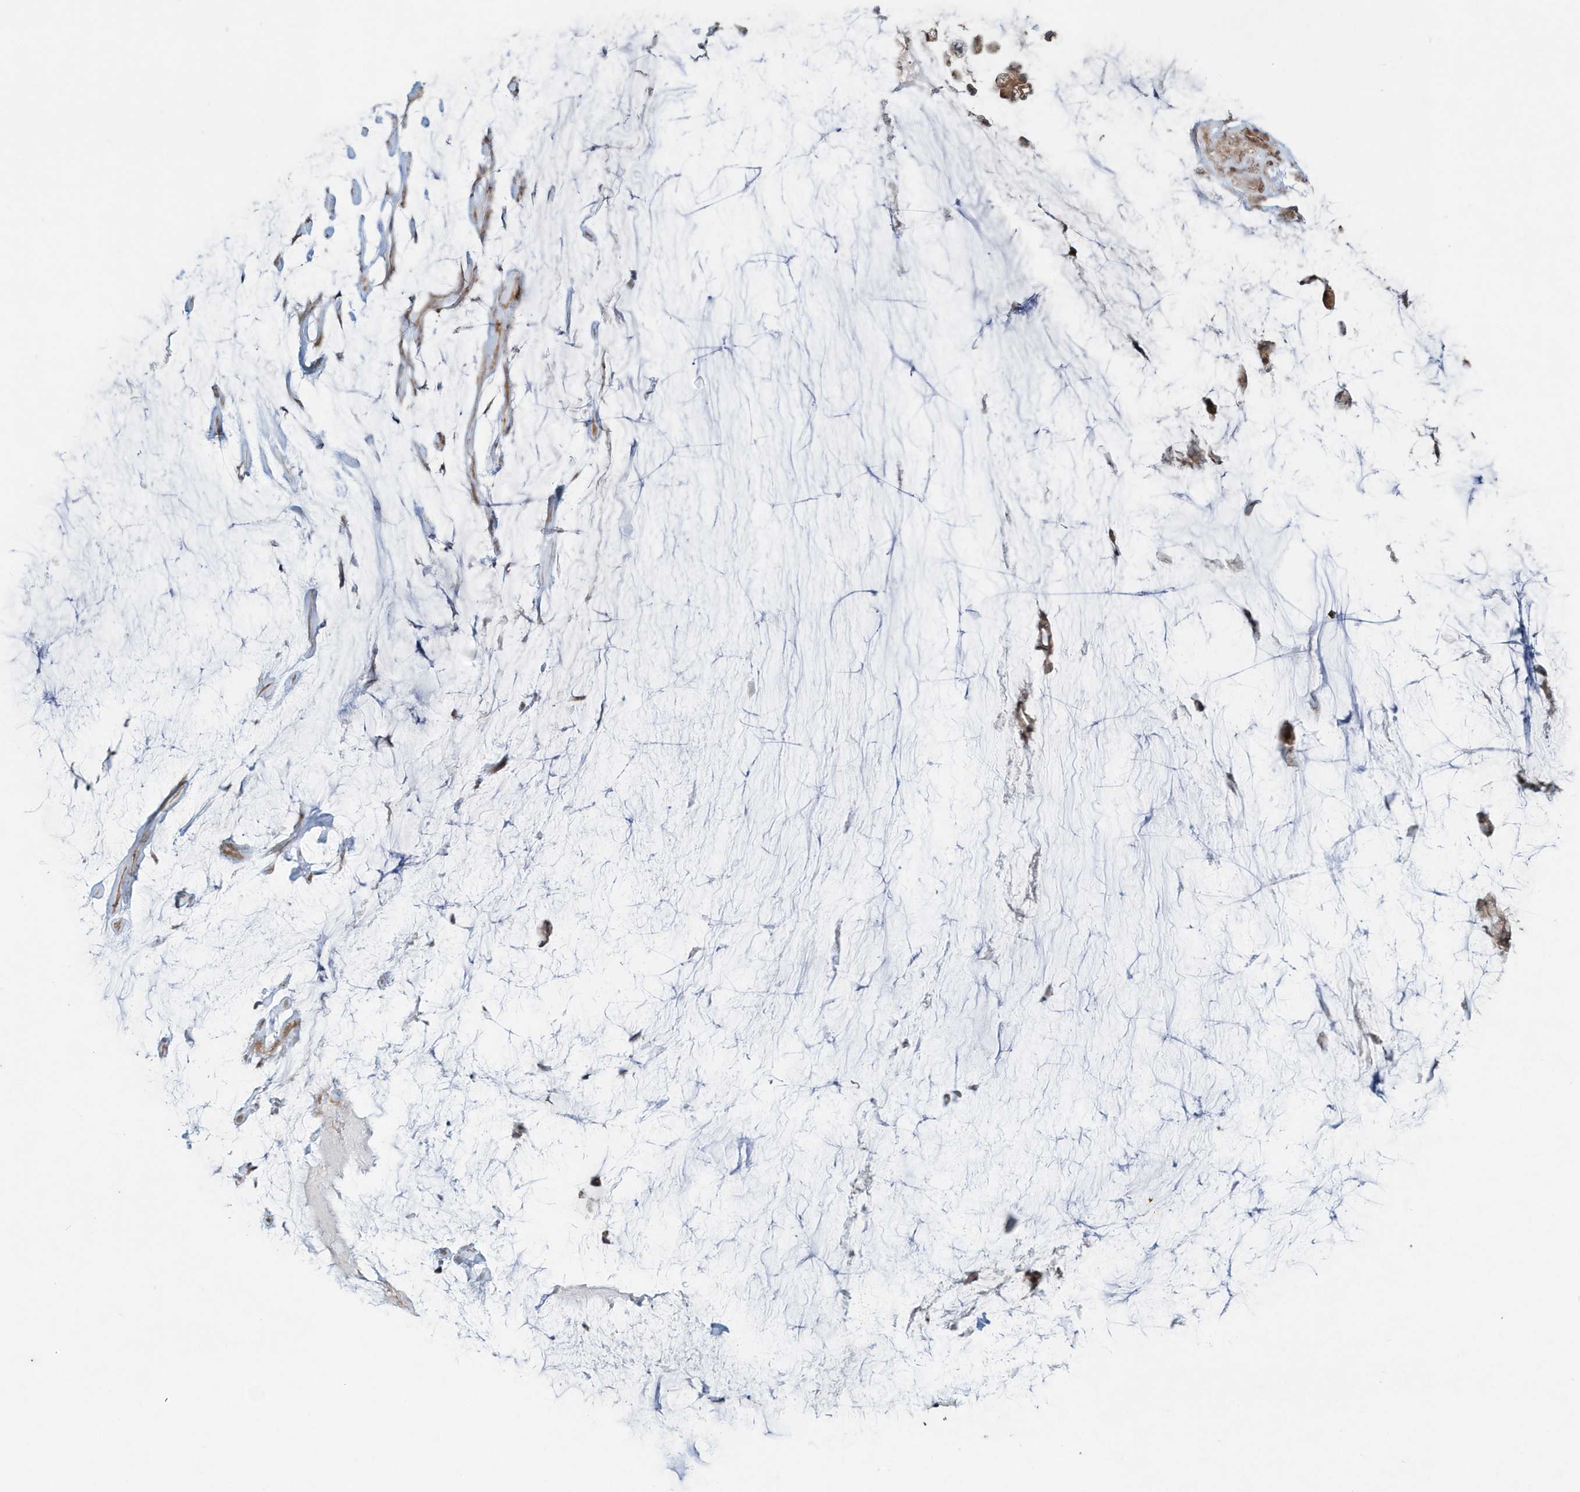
{"staining": {"intensity": "weak", "quantity": ">75%", "location": "cytoplasmic/membranous"}, "tissue": "ovarian cancer", "cell_type": "Tumor cells", "image_type": "cancer", "snomed": [{"axis": "morphology", "description": "Cystadenocarcinoma, mucinous, NOS"}, {"axis": "topography", "description": "Ovary"}], "caption": "Tumor cells show low levels of weak cytoplasmic/membranous staining in about >75% of cells in human ovarian cancer (mucinous cystadenocarcinoma).", "gene": "PAXBP1", "patient": {"sex": "female", "age": 39}}